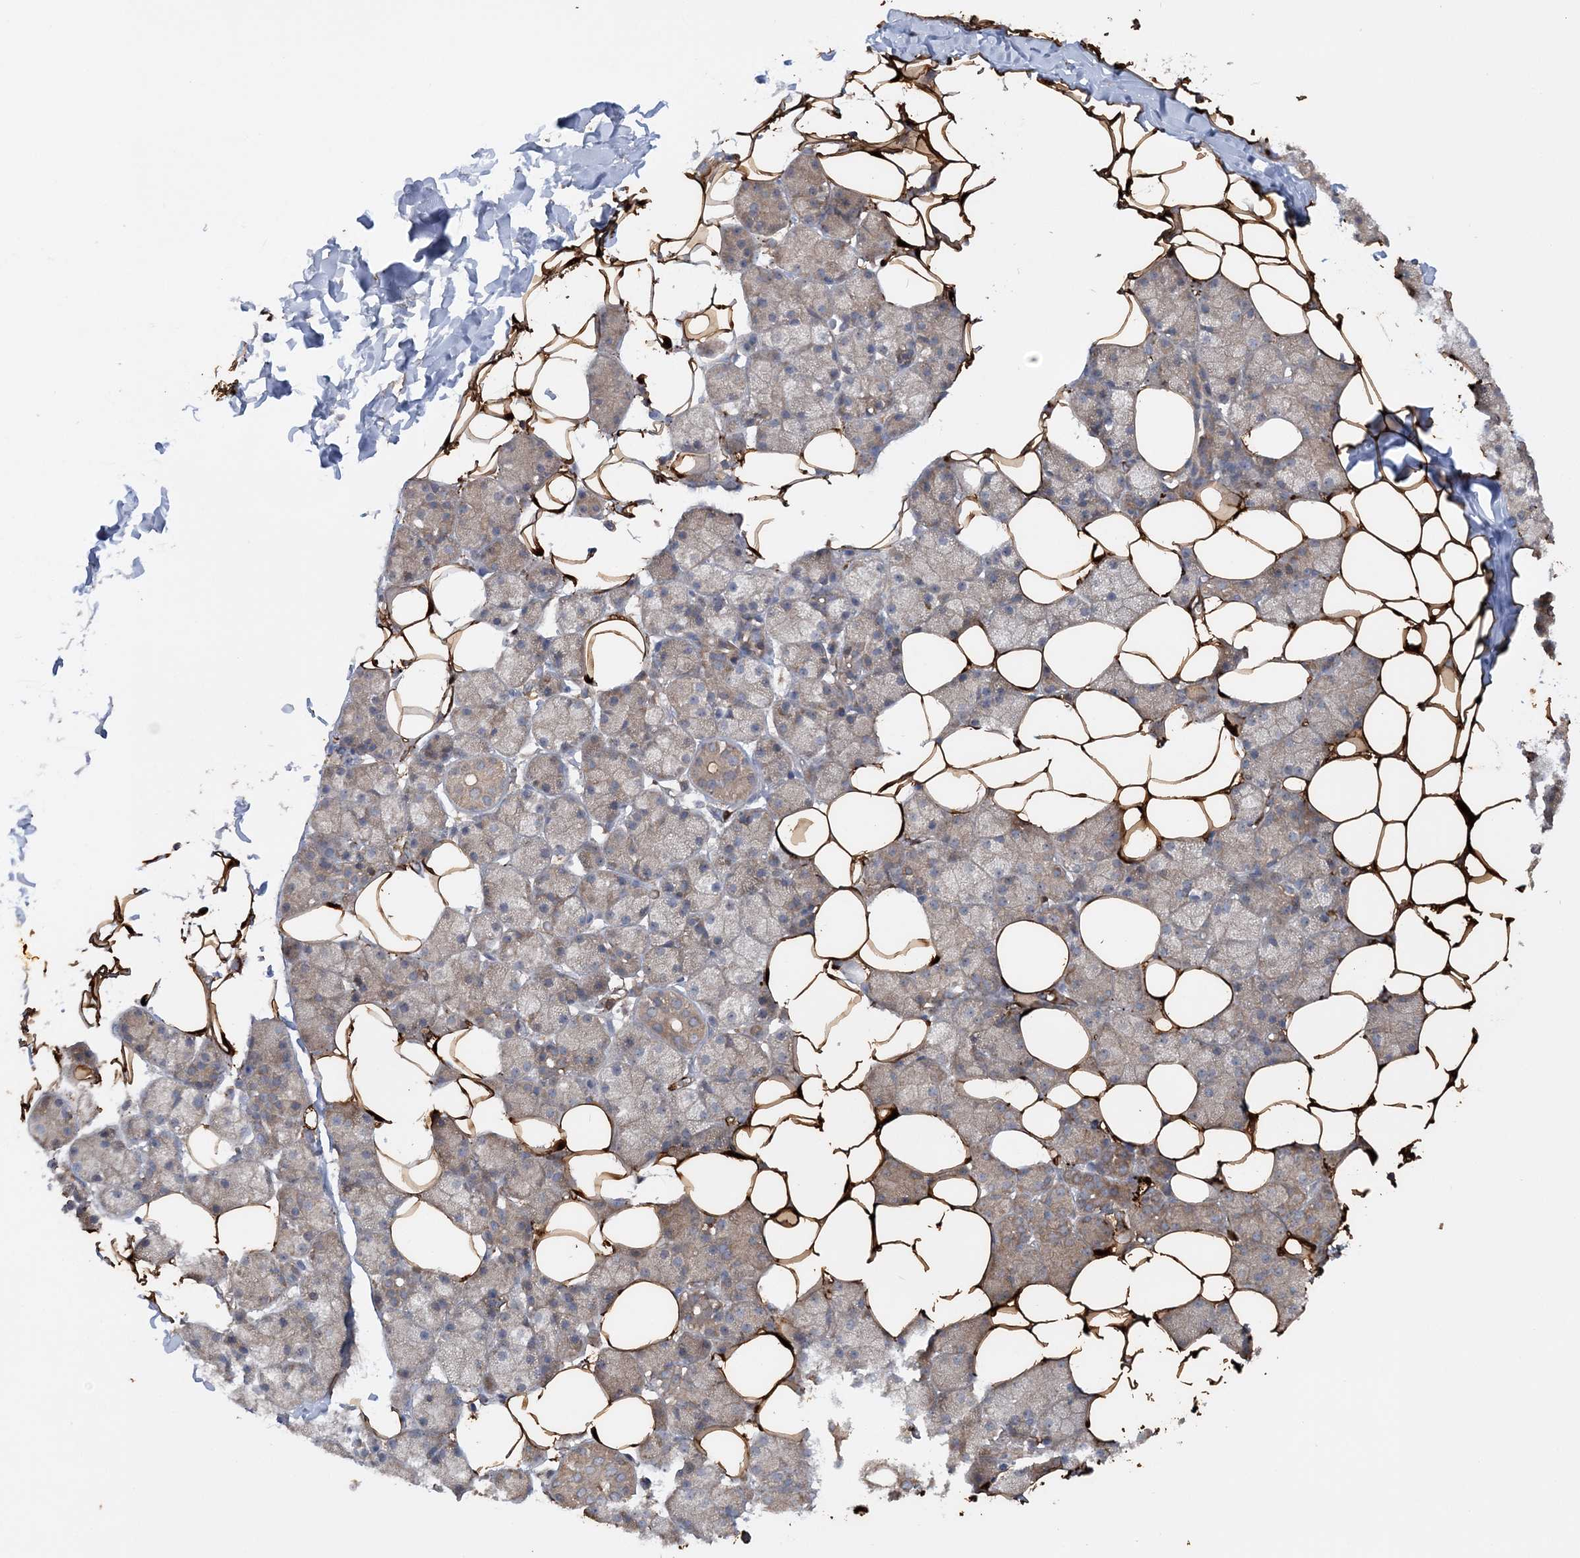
{"staining": {"intensity": "moderate", "quantity": "25%-75%", "location": "cytoplasmic/membranous"}, "tissue": "salivary gland", "cell_type": "Glandular cells", "image_type": "normal", "snomed": [{"axis": "morphology", "description": "Normal tissue, NOS"}, {"axis": "topography", "description": "Salivary gland"}], "caption": "Glandular cells demonstrate medium levels of moderate cytoplasmic/membranous positivity in about 25%-75% of cells in normal human salivary gland. Using DAB (3,3'-diaminobenzidine) (brown) and hematoxylin (blue) stains, captured at high magnification using brightfield microscopy.", "gene": "ACAP2", "patient": {"sex": "female", "age": 33}}